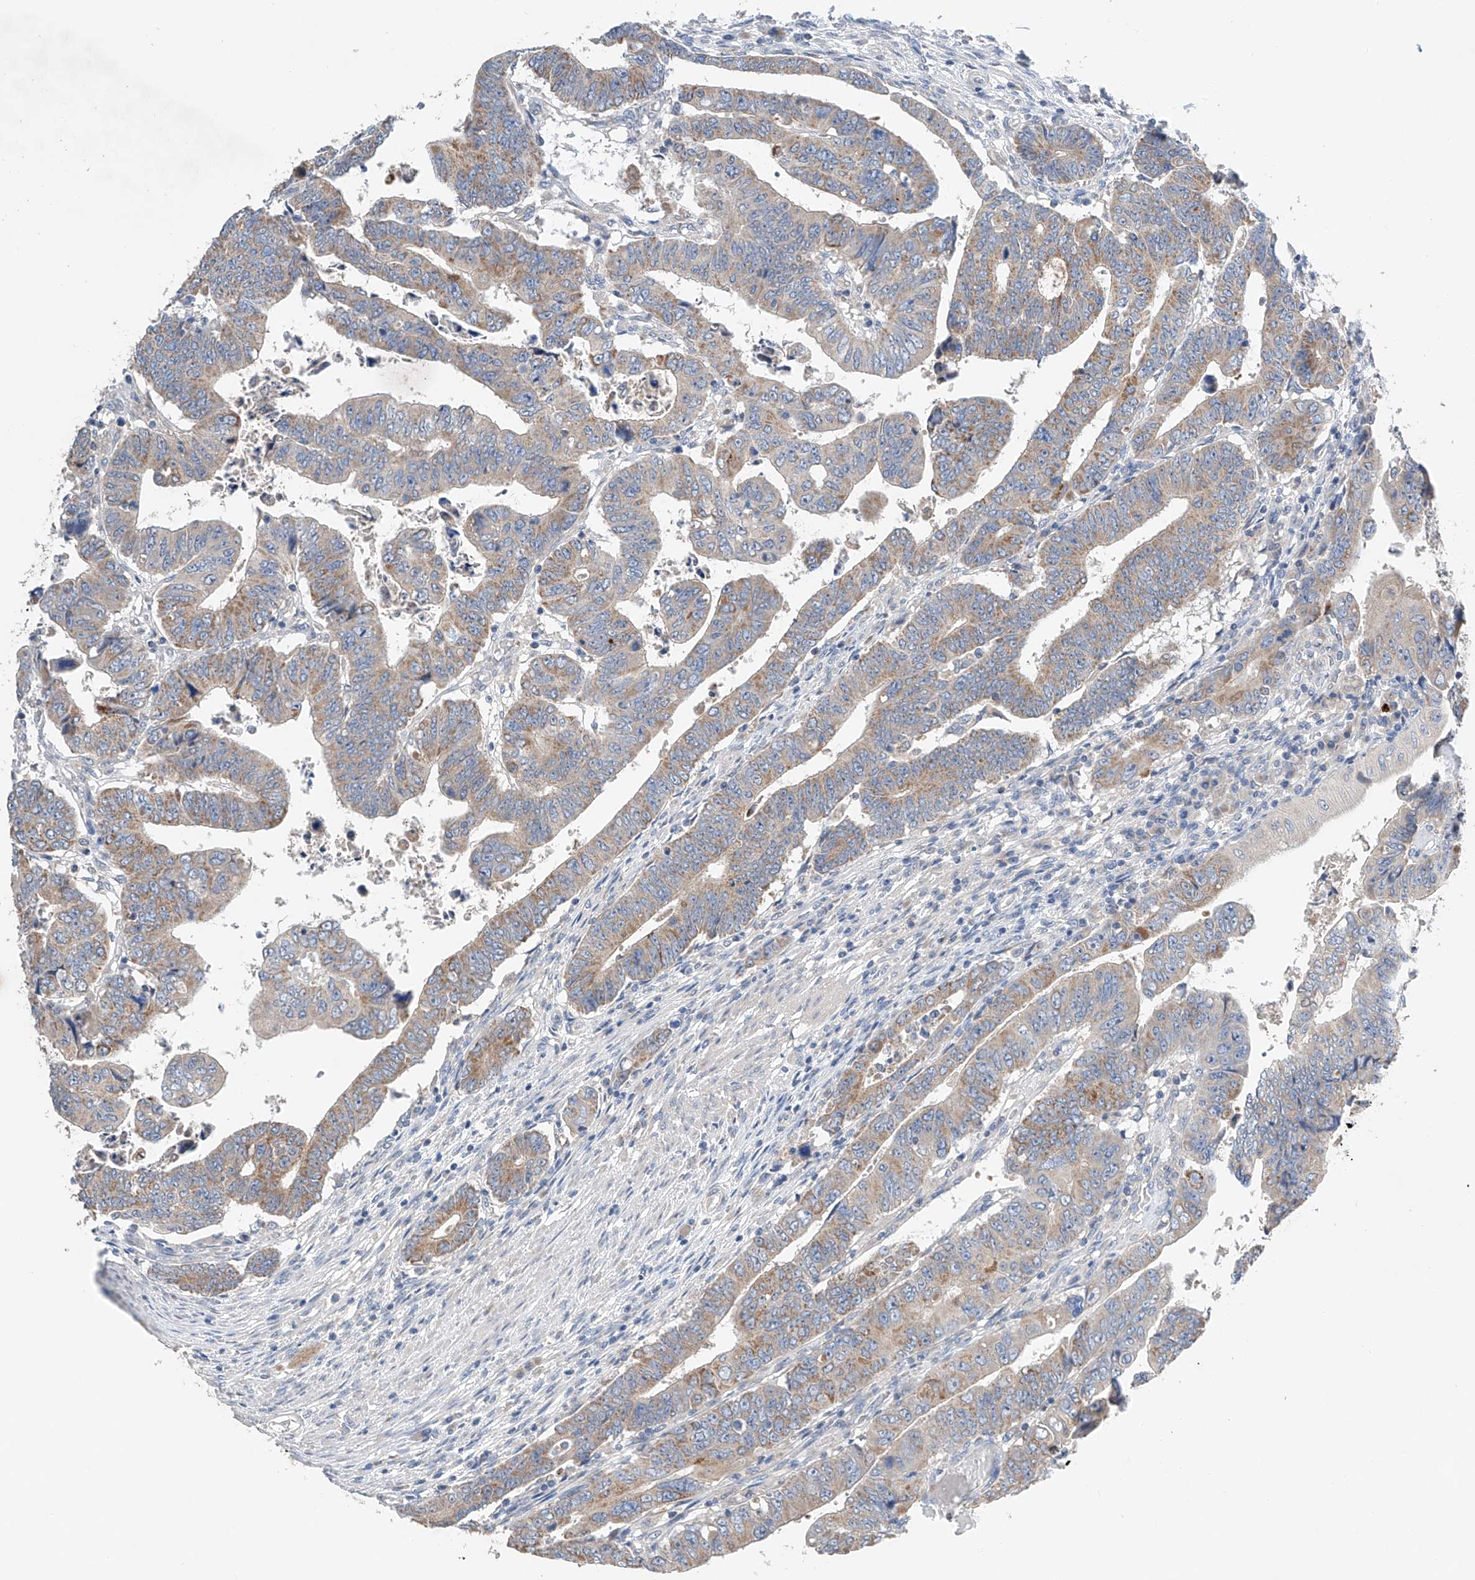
{"staining": {"intensity": "weak", "quantity": ">75%", "location": "cytoplasmic/membranous"}, "tissue": "colorectal cancer", "cell_type": "Tumor cells", "image_type": "cancer", "snomed": [{"axis": "morphology", "description": "Normal tissue, NOS"}, {"axis": "morphology", "description": "Adenocarcinoma, NOS"}, {"axis": "topography", "description": "Rectum"}], "caption": "About >75% of tumor cells in adenocarcinoma (colorectal) show weak cytoplasmic/membranous protein positivity as visualized by brown immunohistochemical staining.", "gene": "GPC4", "patient": {"sex": "female", "age": 65}}